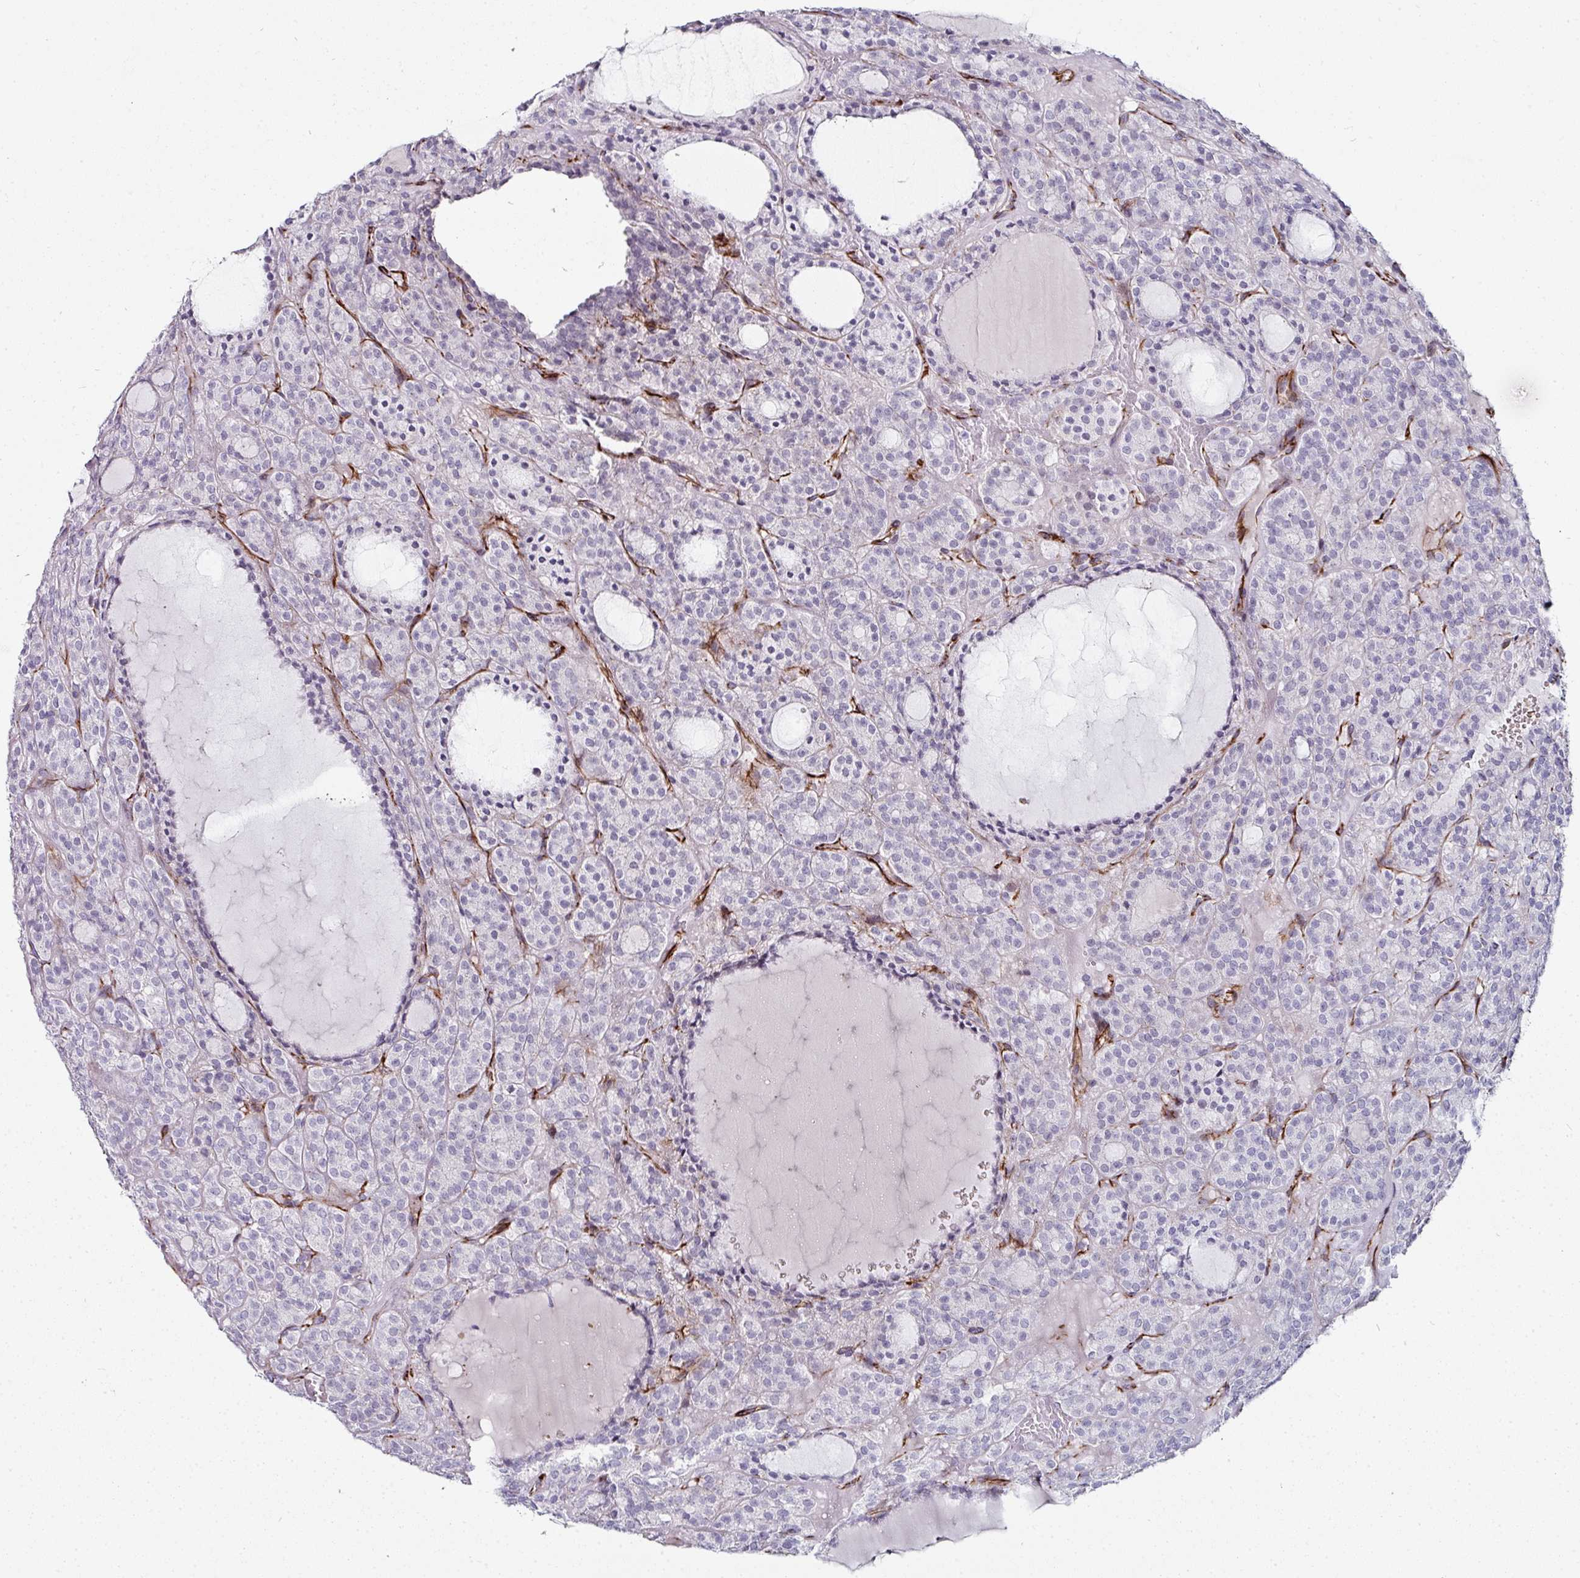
{"staining": {"intensity": "negative", "quantity": "none", "location": "none"}, "tissue": "thyroid cancer", "cell_type": "Tumor cells", "image_type": "cancer", "snomed": [{"axis": "morphology", "description": "Follicular adenoma carcinoma, NOS"}, {"axis": "topography", "description": "Thyroid gland"}], "caption": "Thyroid cancer stained for a protein using immunohistochemistry exhibits no positivity tumor cells.", "gene": "TMPRSS9", "patient": {"sex": "female", "age": 63}}